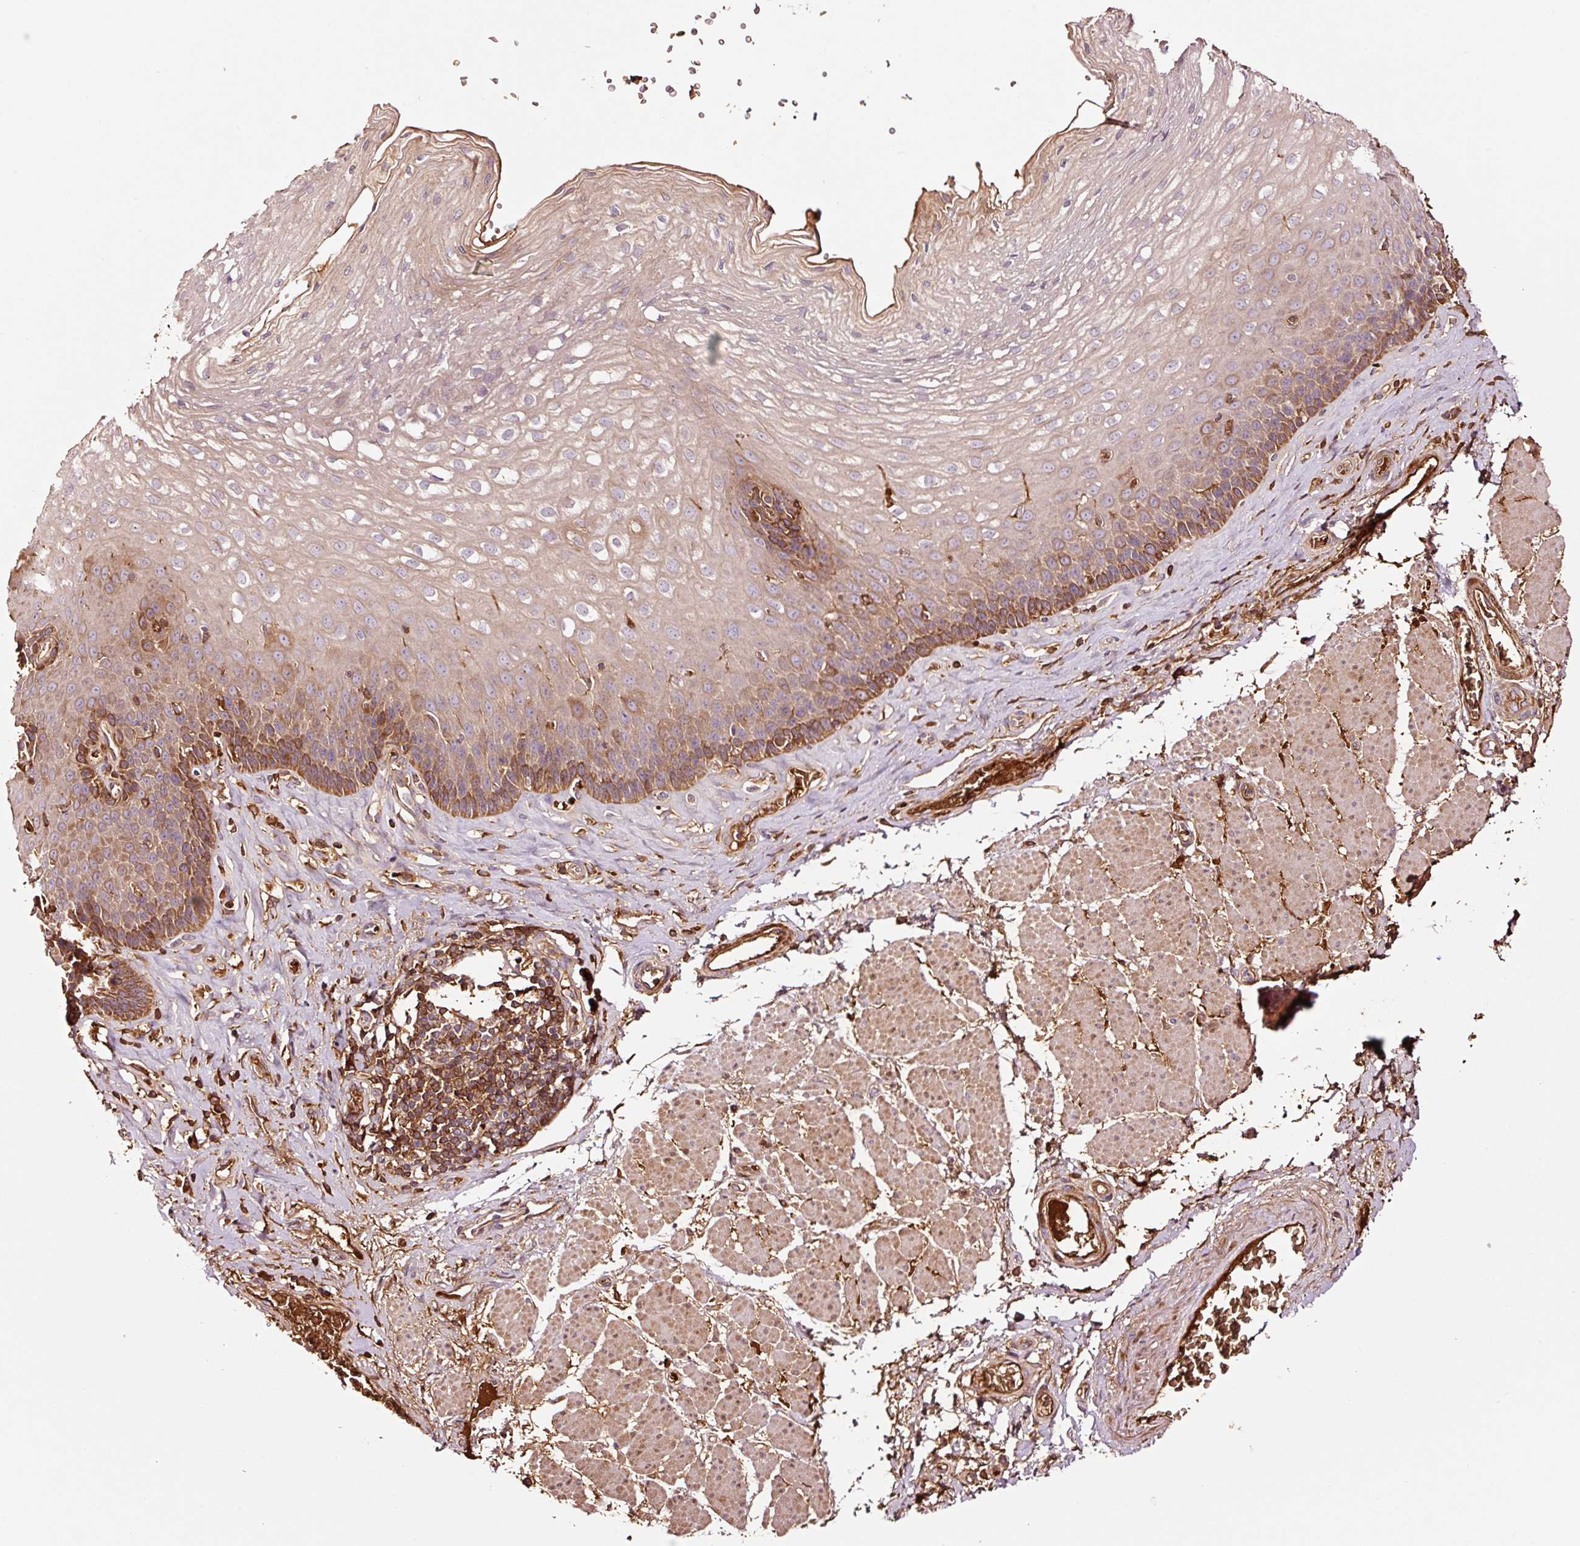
{"staining": {"intensity": "moderate", "quantity": "25%-75%", "location": "cytoplasmic/membranous"}, "tissue": "esophagus", "cell_type": "Squamous epithelial cells", "image_type": "normal", "snomed": [{"axis": "morphology", "description": "Normal tissue, NOS"}, {"axis": "topography", "description": "Esophagus"}], "caption": "Esophagus stained with DAB (3,3'-diaminobenzidine) IHC exhibits medium levels of moderate cytoplasmic/membranous positivity in approximately 25%-75% of squamous epithelial cells. (DAB IHC with brightfield microscopy, high magnification).", "gene": "PGLYRP2", "patient": {"sex": "female", "age": 66}}